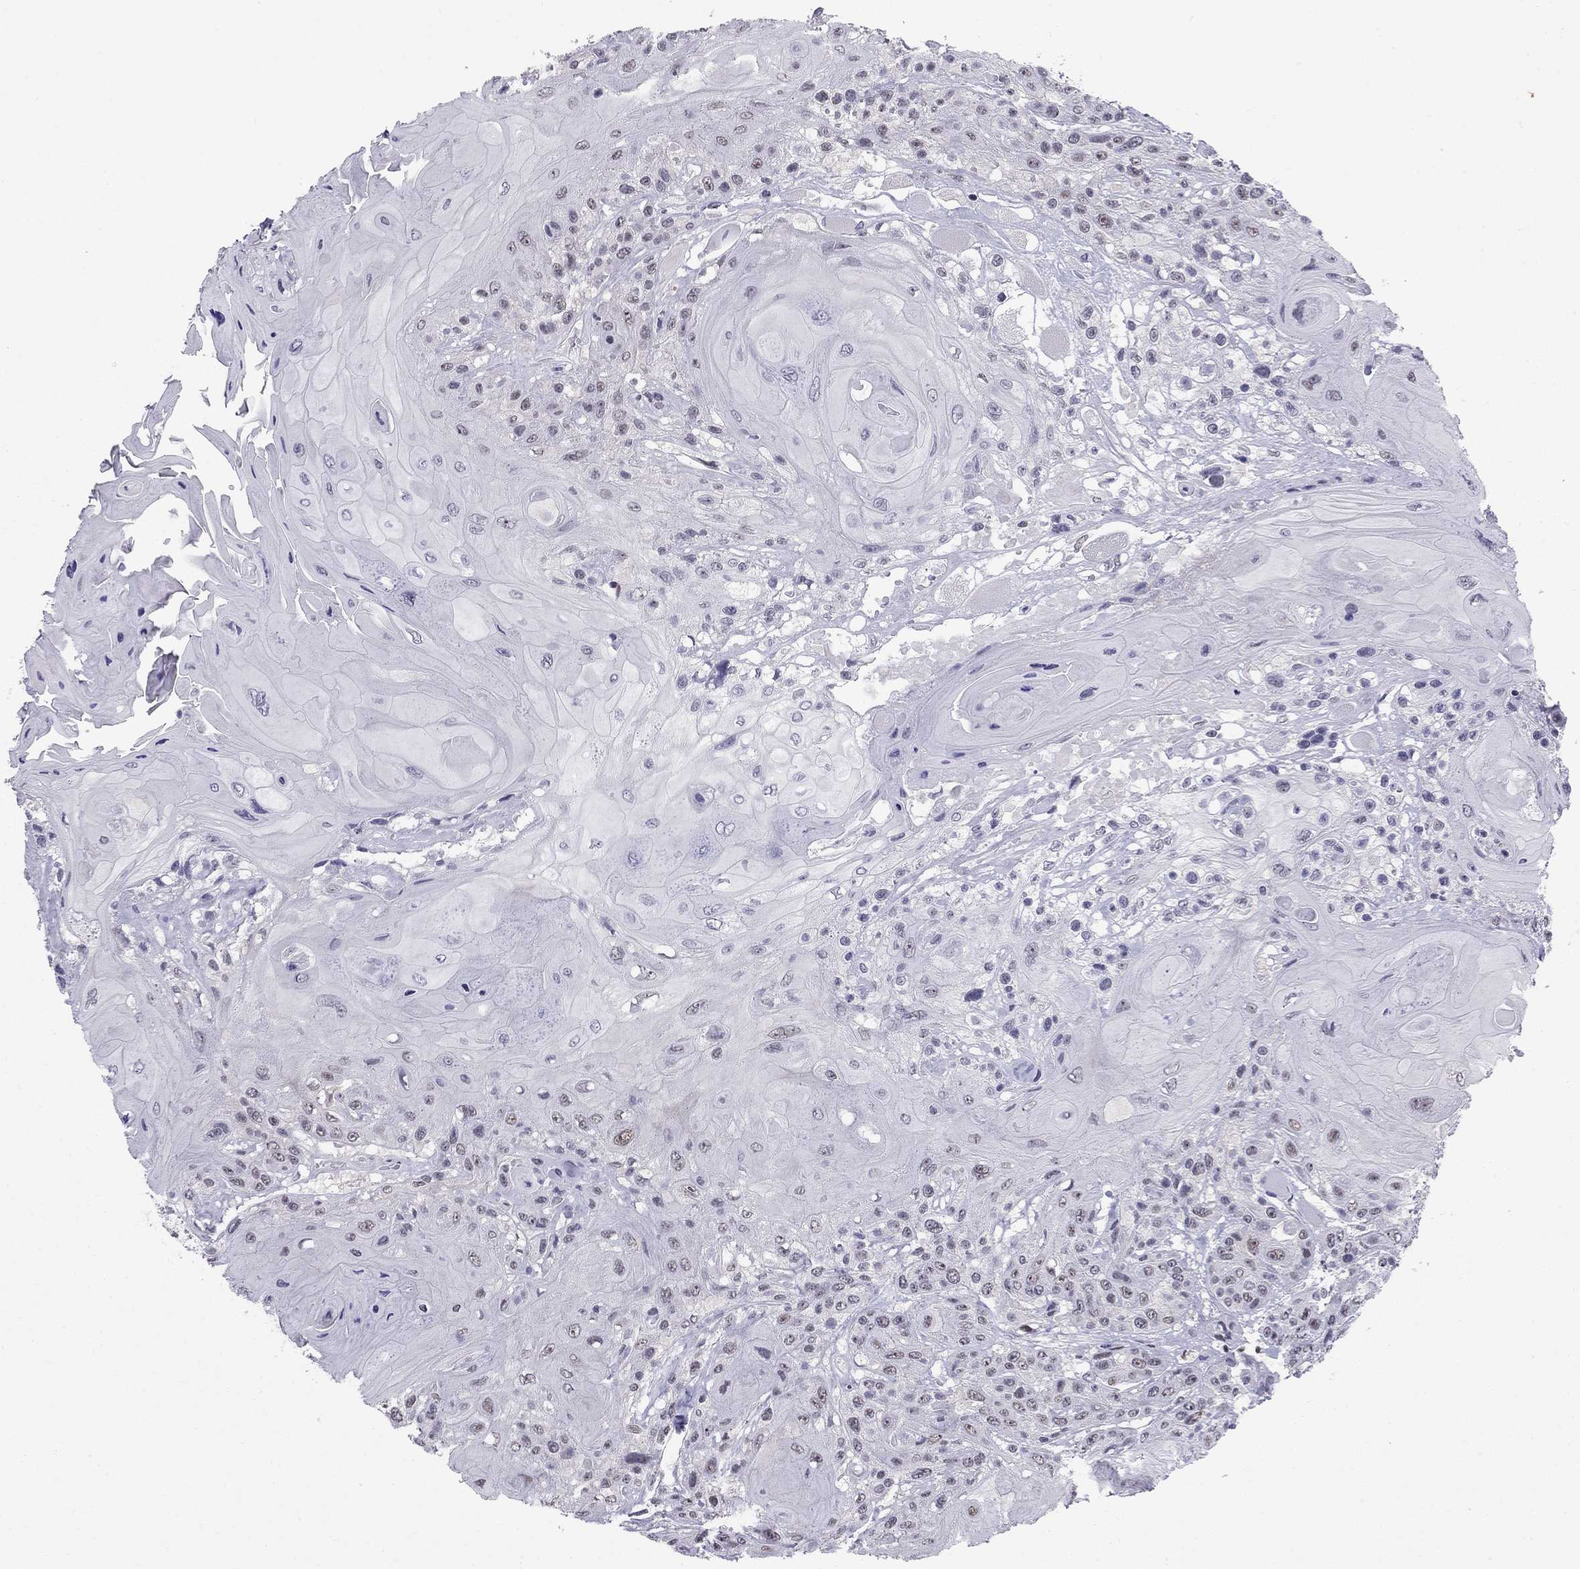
{"staining": {"intensity": "weak", "quantity": "<25%", "location": "nuclear"}, "tissue": "head and neck cancer", "cell_type": "Tumor cells", "image_type": "cancer", "snomed": [{"axis": "morphology", "description": "Squamous cell carcinoma, NOS"}, {"axis": "topography", "description": "Head-Neck"}], "caption": "This is an immunohistochemistry photomicrograph of human squamous cell carcinoma (head and neck). There is no staining in tumor cells.", "gene": "DOT1L", "patient": {"sex": "female", "age": 59}}